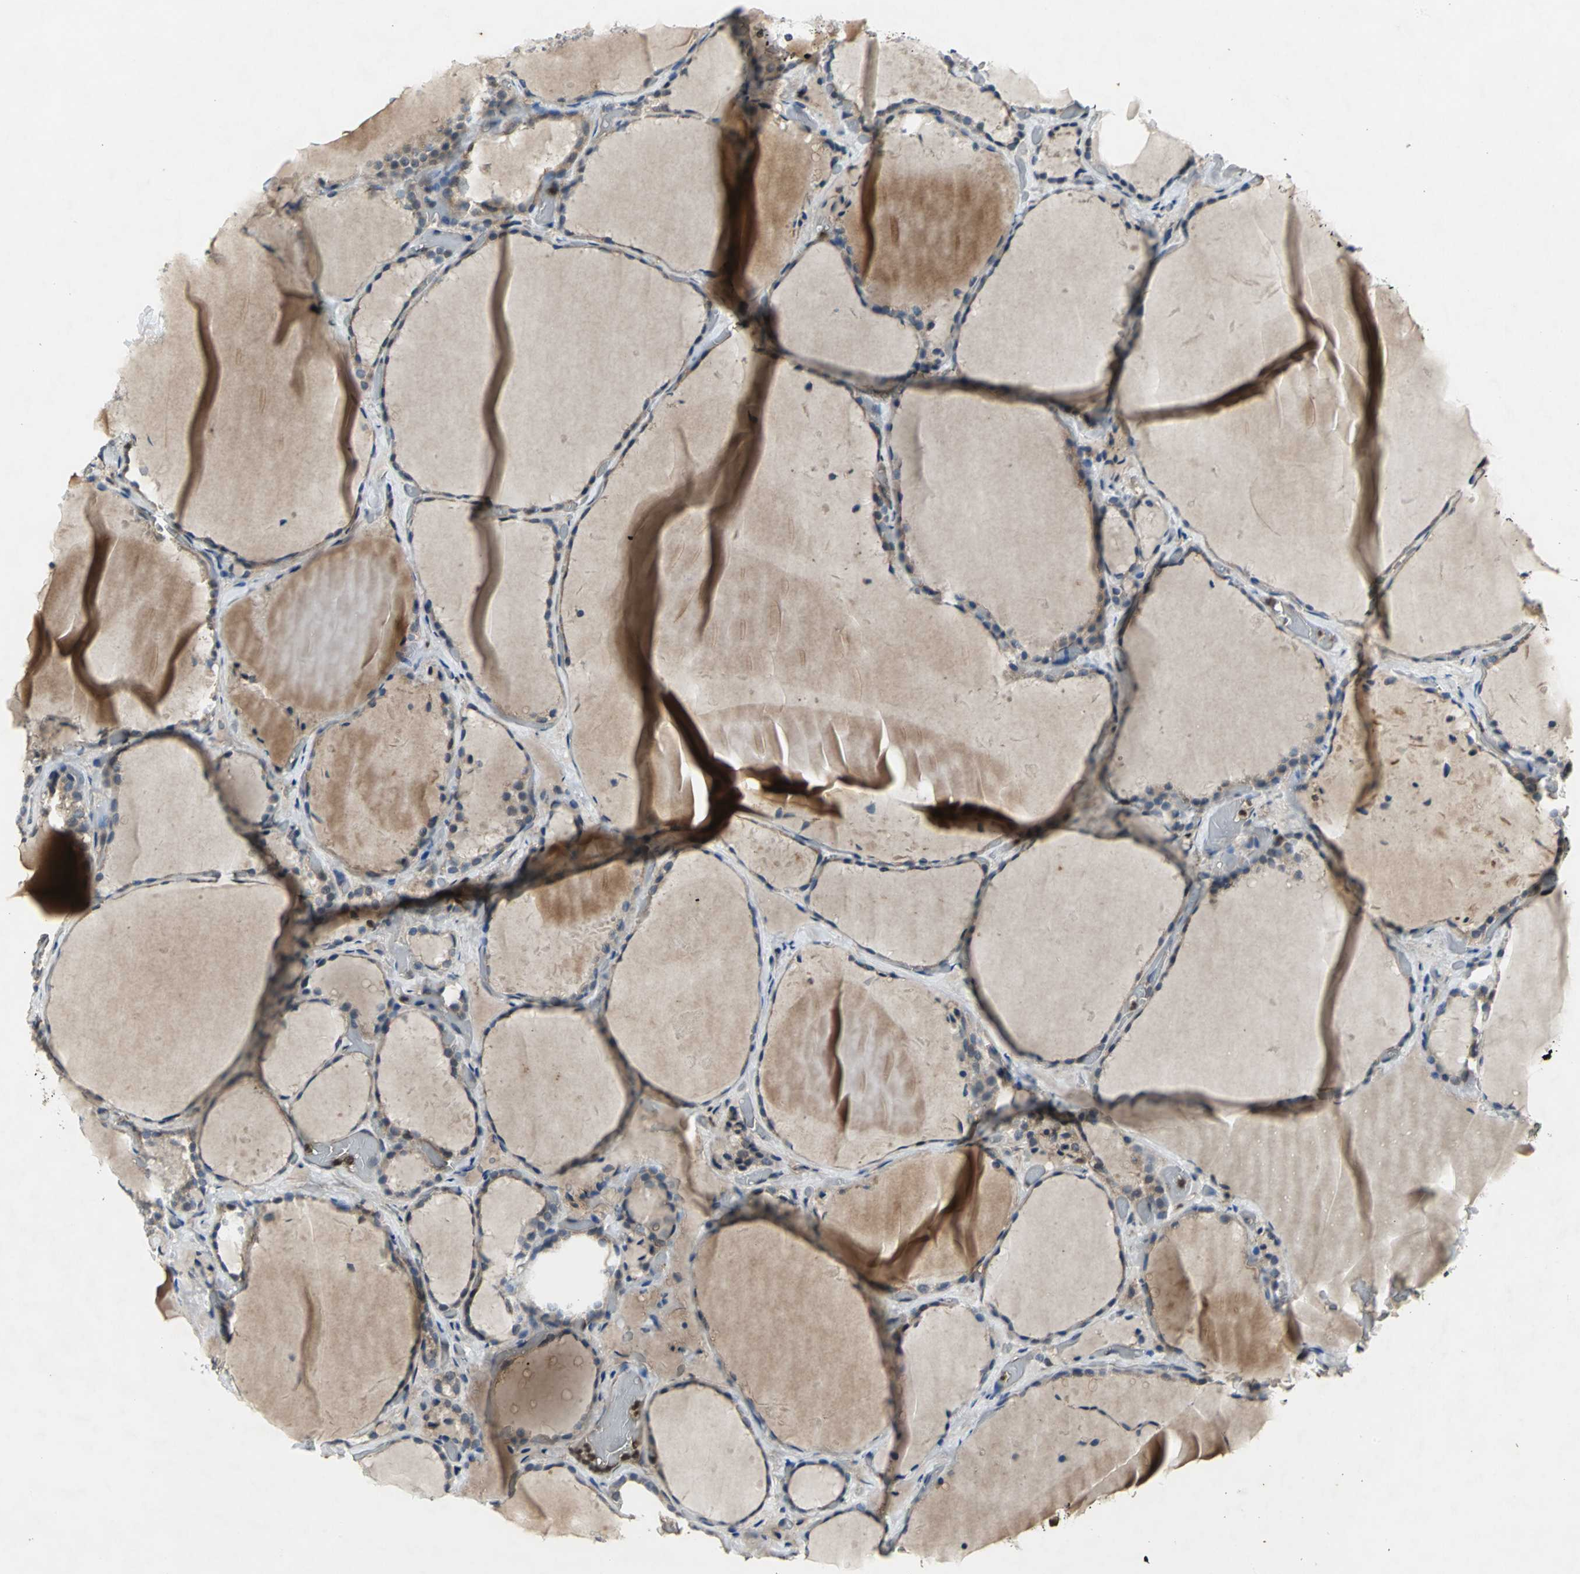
{"staining": {"intensity": "moderate", "quantity": ">75%", "location": "cytoplasmic/membranous"}, "tissue": "thyroid gland", "cell_type": "Glandular cells", "image_type": "normal", "snomed": [{"axis": "morphology", "description": "Normal tissue, NOS"}, {"axis": "topography", "description": "Thyroid gland"}], "caption": "Immunohistochemistry staining of benign thyroid gland, which reveals medium levels of moderate cytoplasmic/membranous expression in about >75% of glandular cells indicating moderate cytoplasmic/membranous protein positivity. The staining was performed using DAB (3,3'-diaminobenzidine) (brown) for protein detection and nuclei were counterstained in hematoxylin (blue).", "gene": "AHR", "patient": {"sex": "female", "age": 22}}